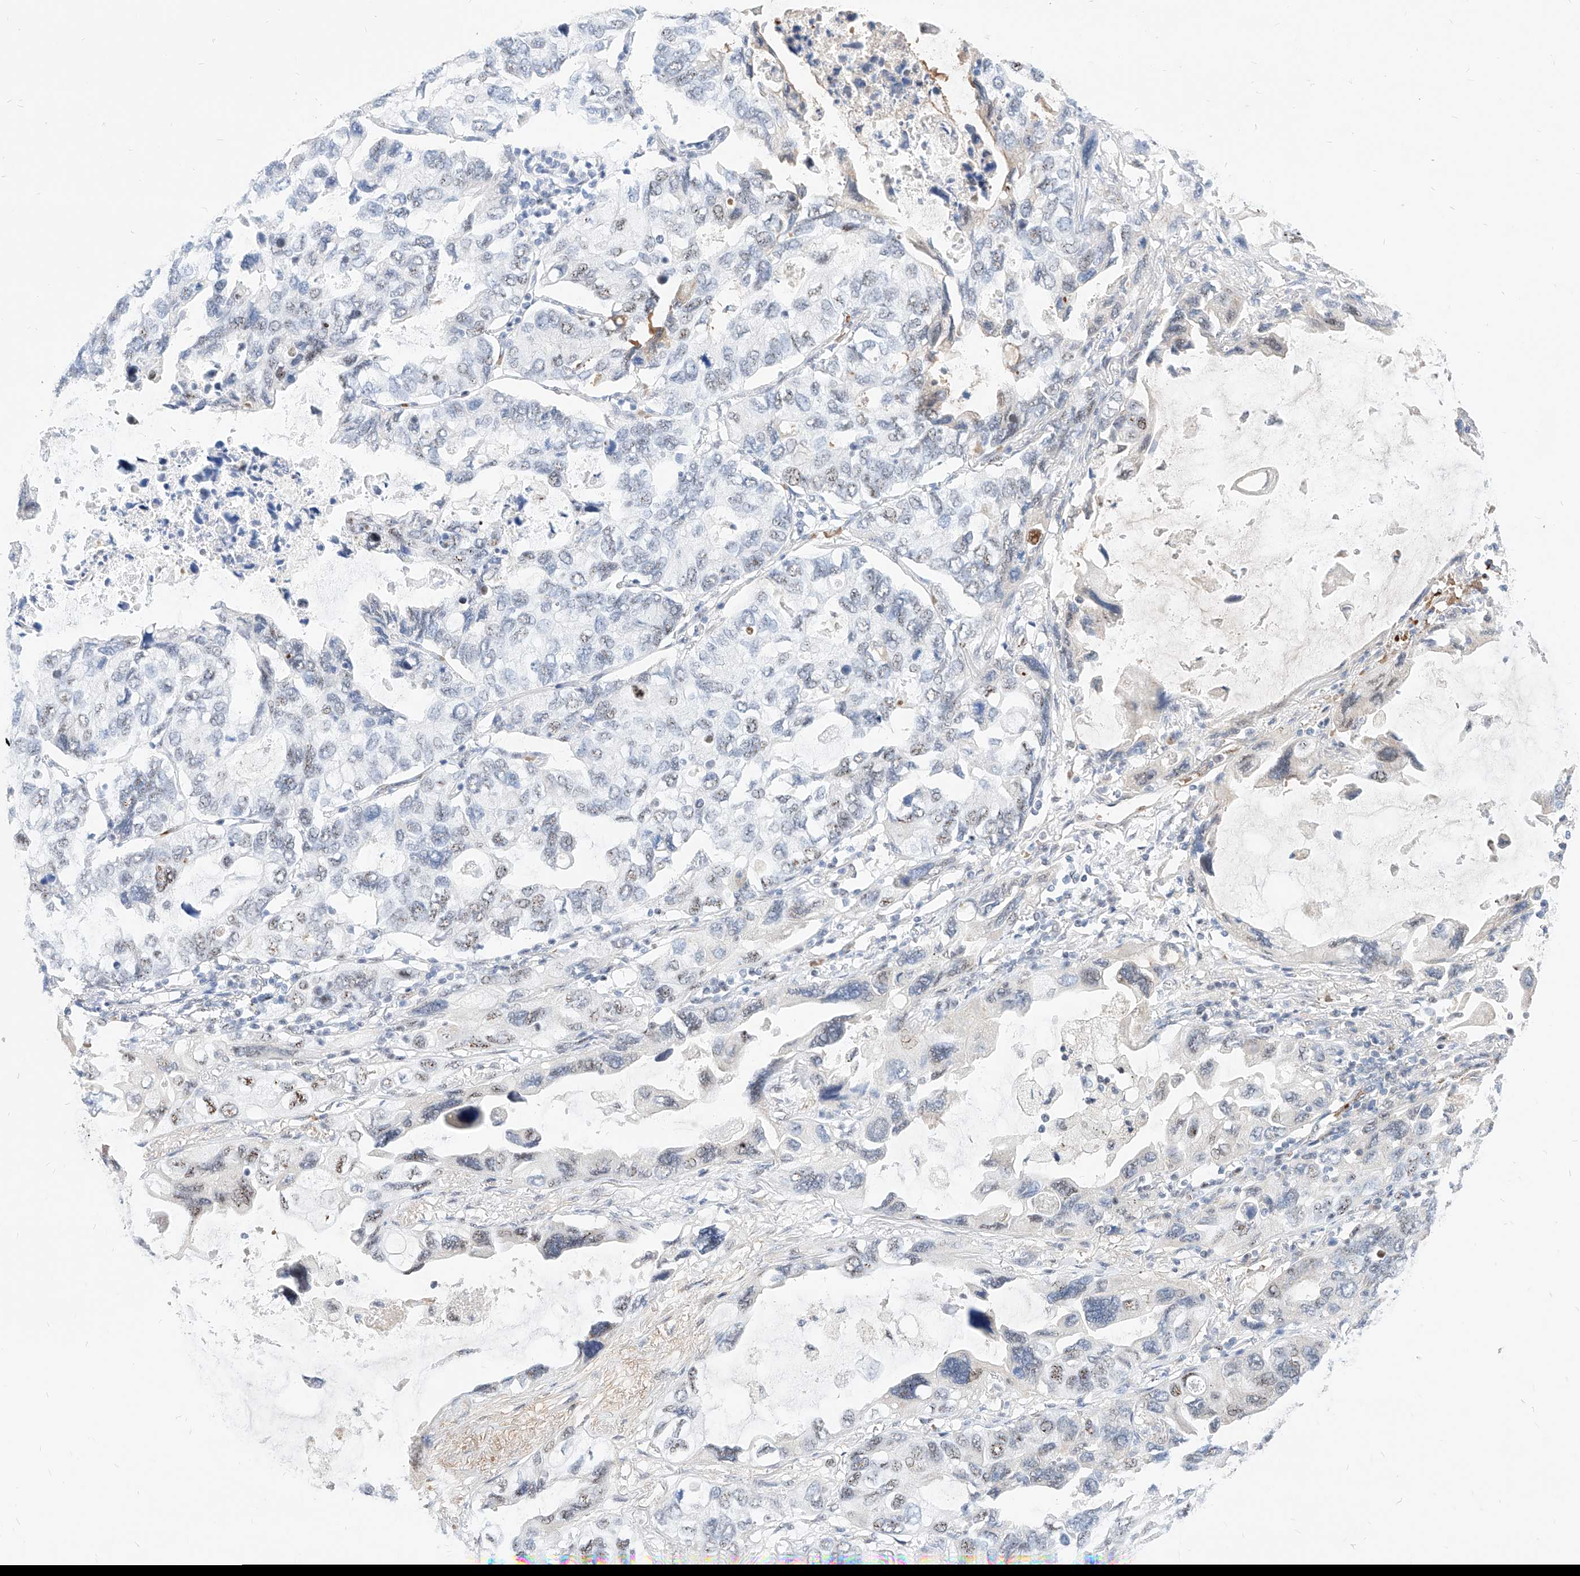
{"staining": {"intensity": "moderate", "quantity": "<25%", "location": "nuclear"}, "tissue": "lung cancer", "cell_type": "Tumor cells", "image_type": "cancer", "snomed": [{"axis": "morphology", "description": "Squamous cell carcinoma, NOS"}, {"axis": "topography", "description": "Lung"}], "caption": "IHC of lung cancer demonstrates low levels of moderate nuclear positivity in about <25% of tumor cells. The staining was performed using DAB to visualize the protein expression in brown, while the nuclei were stained in blue with hematoxylin (Magnification: 20x).", "gene": "ZFP42", "patient": {"sex": "female", "age": 73}}